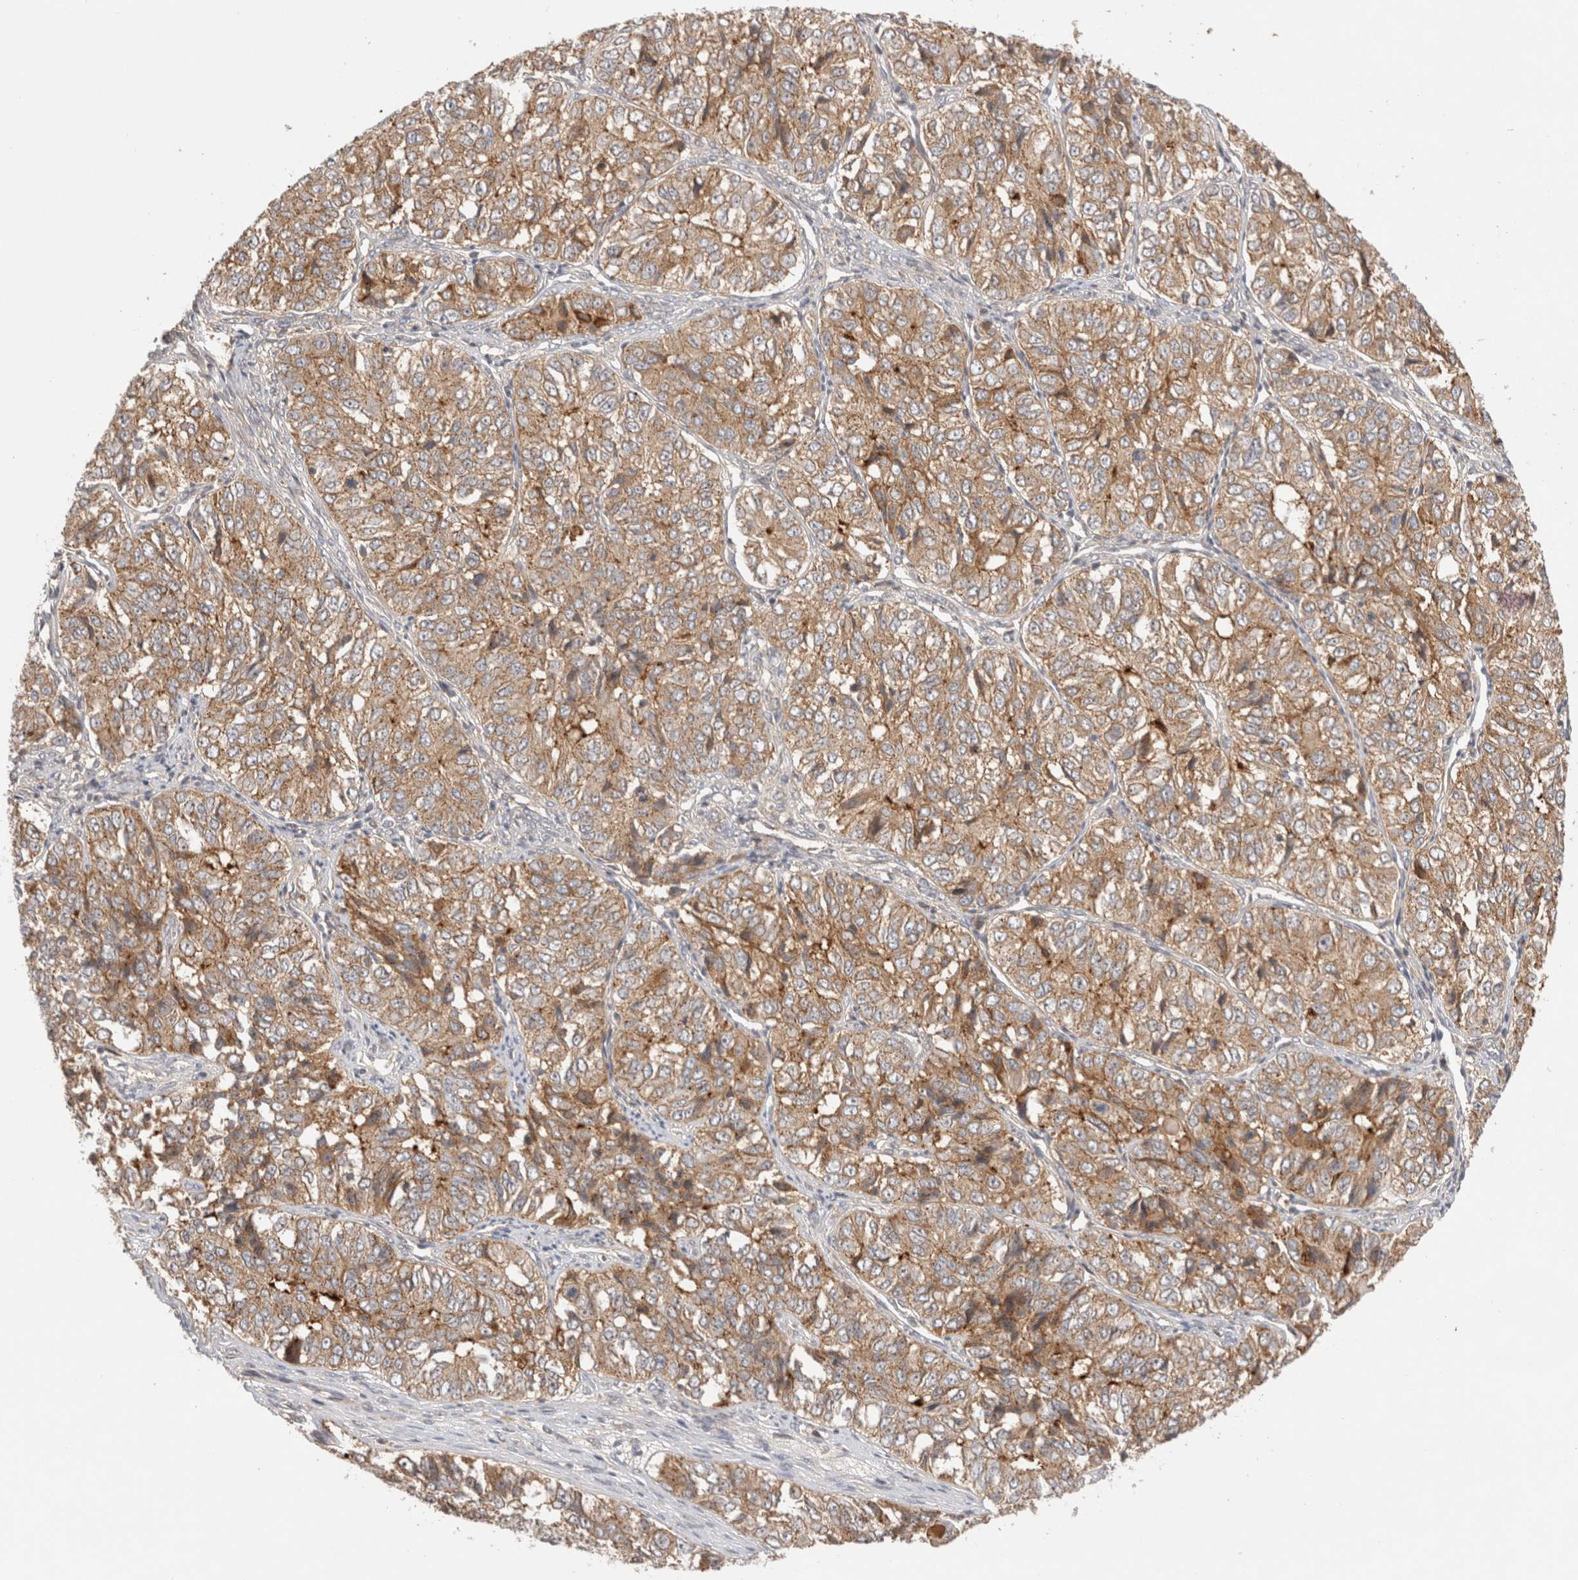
{"staining": {"intensity": "moderate", "quantity": ">75%", "location": "cytoplasmic/membranous"}, "tissue": "ovarian cancer", "cell_type": "Tumor cells", "image_type": "cancer", "snomed": [{"axis": "morphology", "description": "Carcinoma, endometroid"}, {"axis": "topography", "description": "Ovary"}], "caption": "The image reveals immunohistochemical staining of ovarian cancer. There is moderate cytoplasmic/membranous positivity is seen in approximately >75% of tumor cells. The protein is shown in brown color, while the nuclei are stained blue.", "gene": "VPS28", "patient": {"sex": "female", "age": 51}}